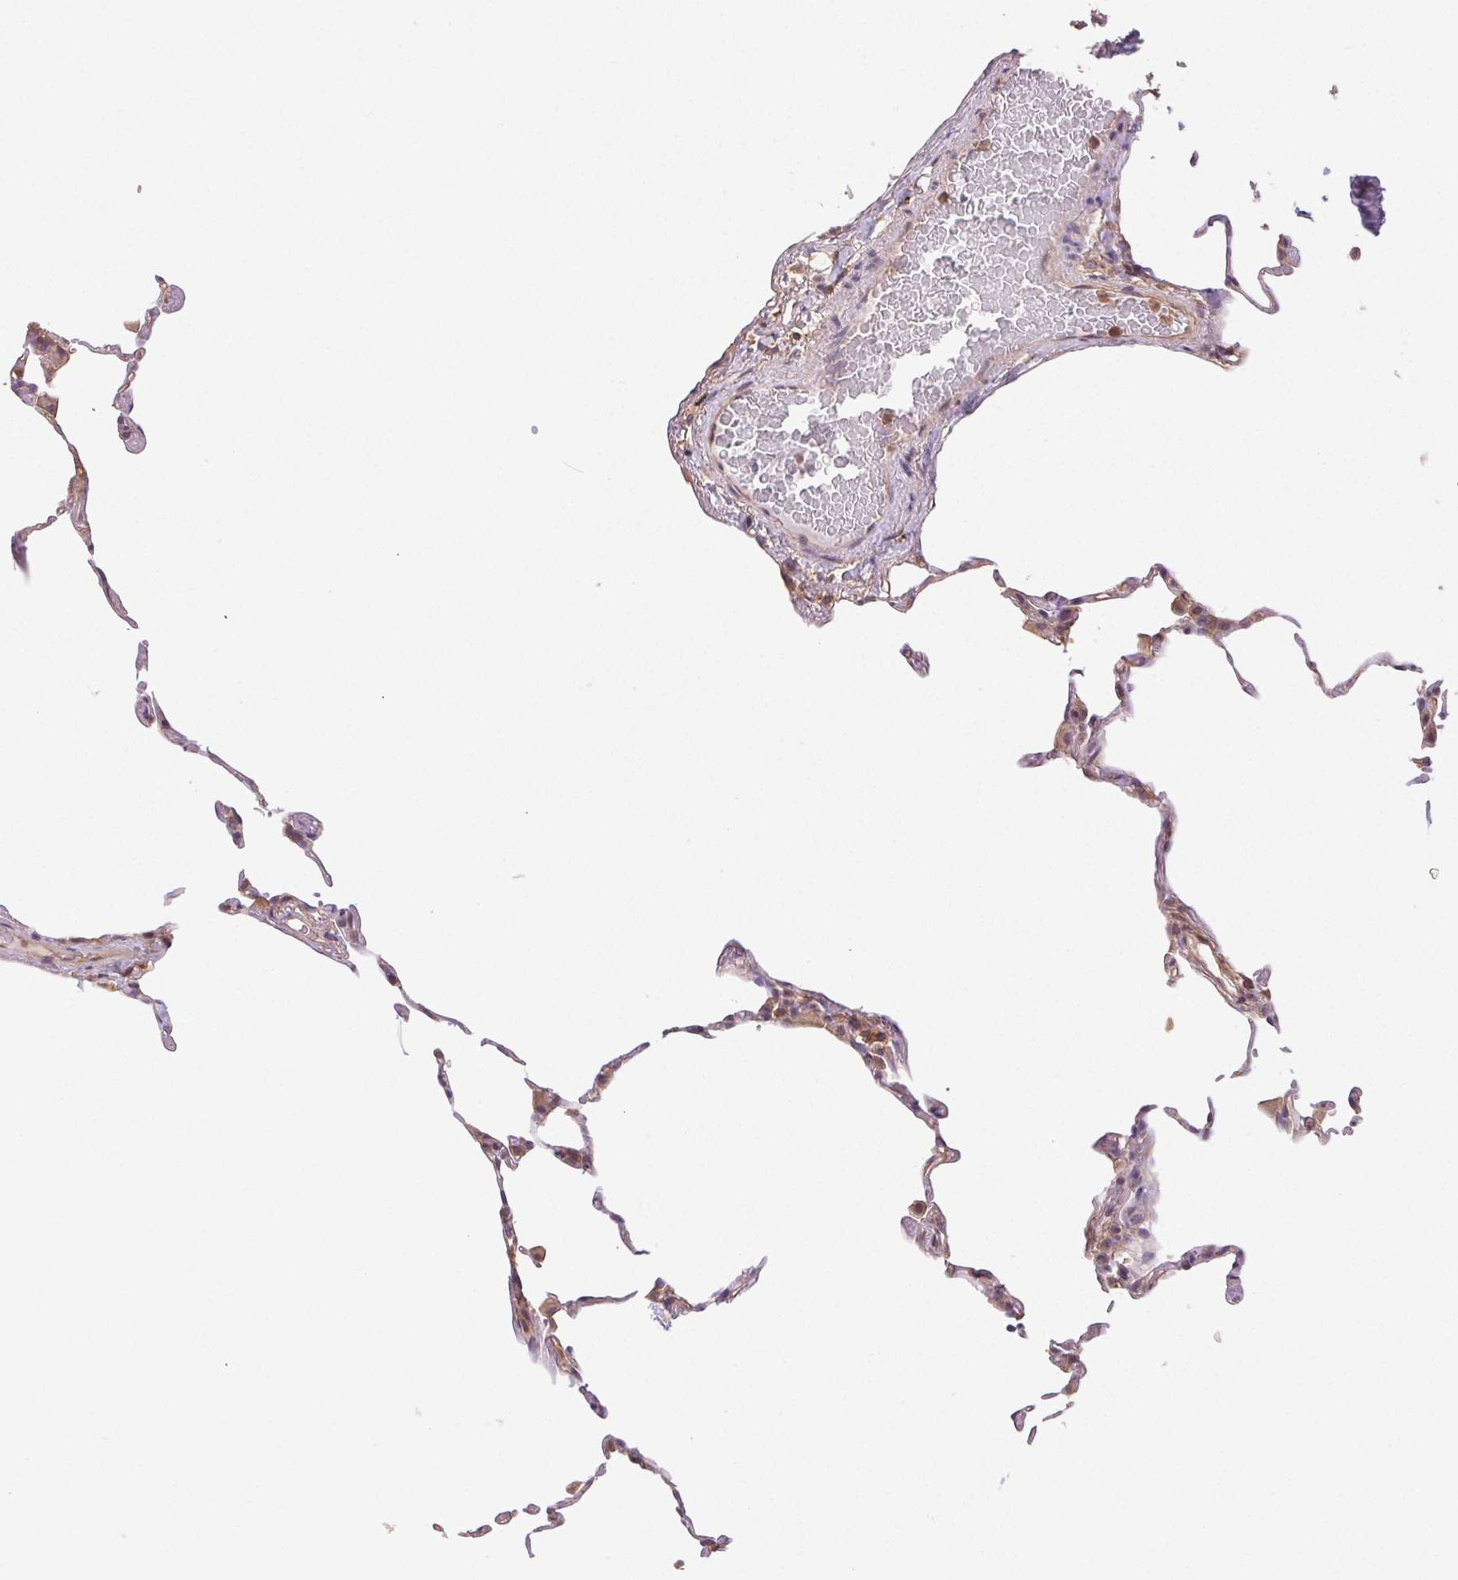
{"staining": {"intensity": "negative", "quantity": "none", "location": "none"}, "tissue": "lung", "cell_type": "Alveolar cells", "image_type": "normal", "snomed": [{"axis": "morphology", "description": "Normal tissue, NOS"}, {"axis": "topography", "description": "Lung"}], "caption": "Lung was stained to show a protein in brown. There is no significant expression in alveolar cells. The staining was performed using DAB to visualize the protein expression in brown, while the nuclei were stained in blue with hematoxylin (Magnification: 20x).", "gene": "GDI1", "patient": {"sex": "female", "age": 57}}